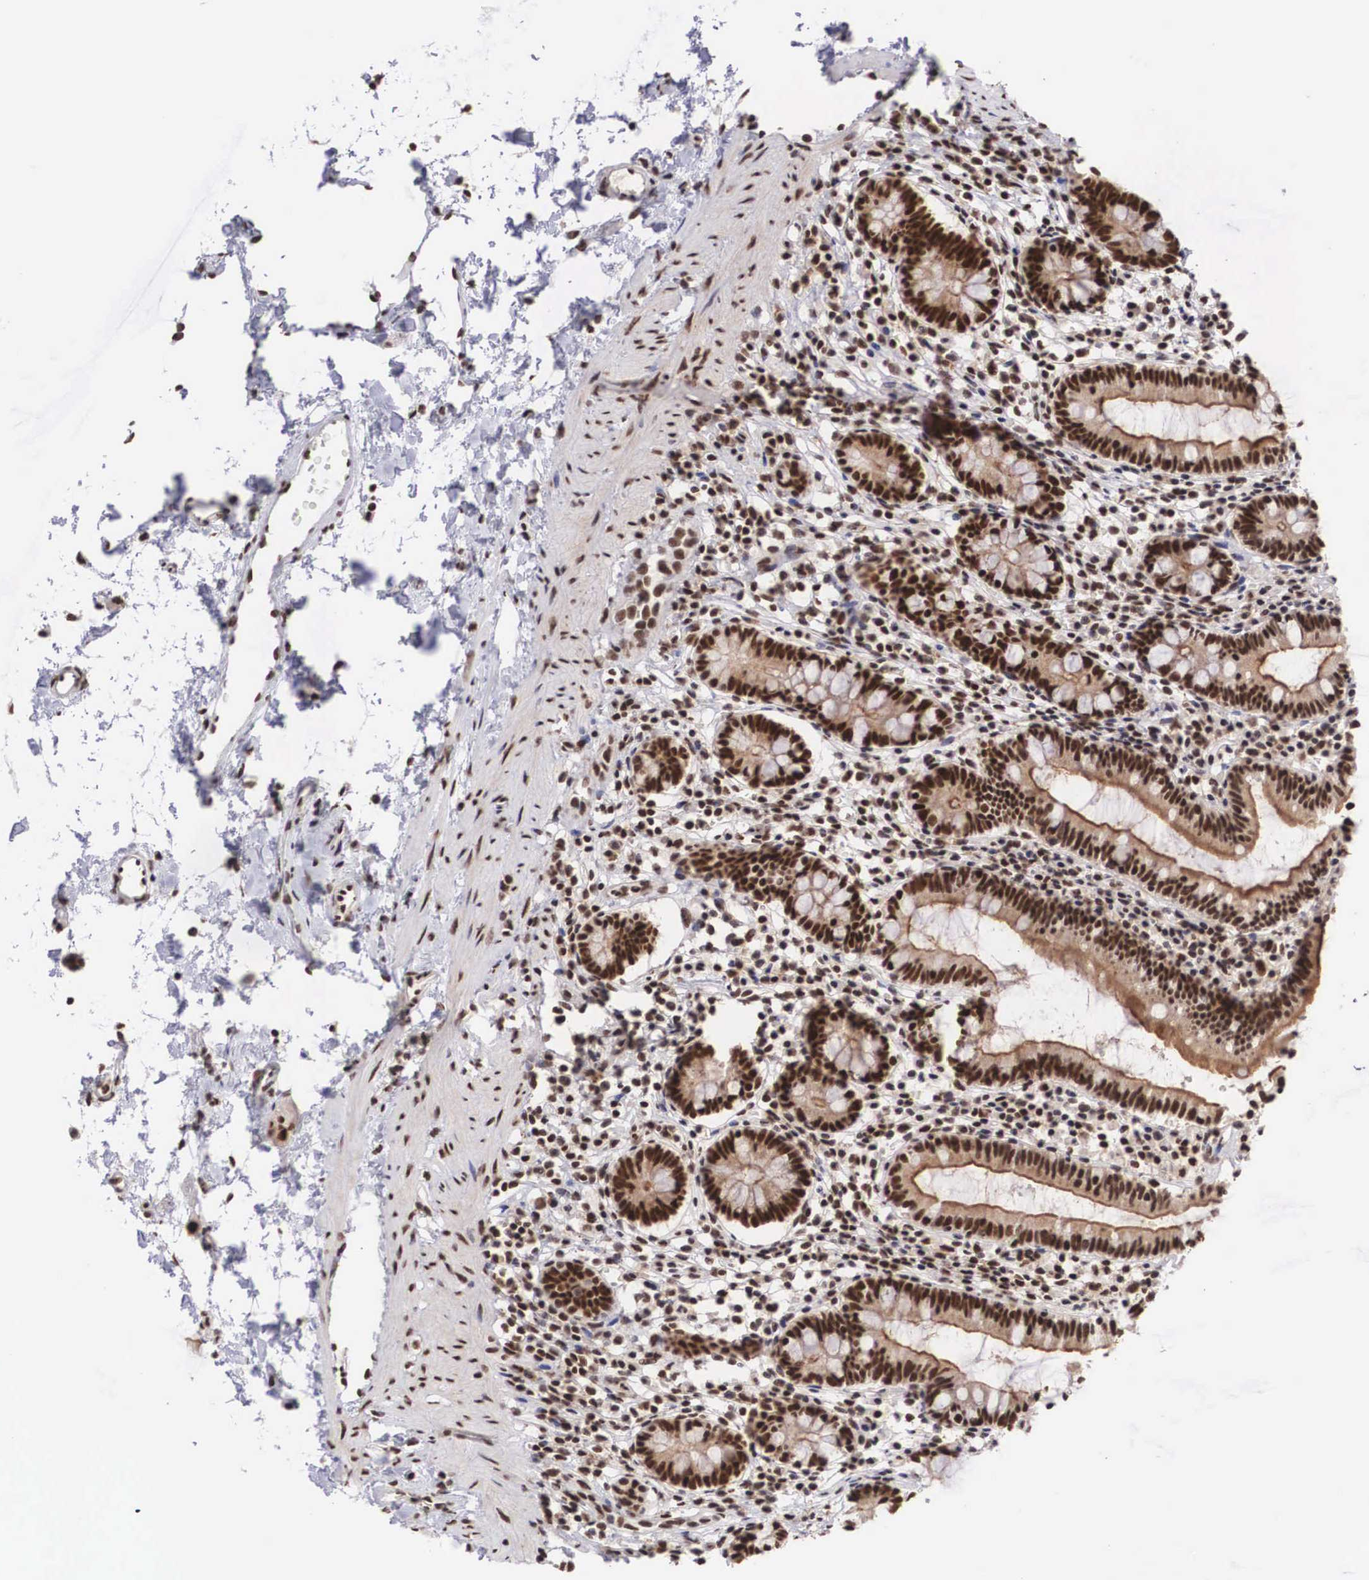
{"staining": {"intensity": "strong", "quantity": ">75%", "location": "nuclear"}, "tissue": "small intestine", "cell_type": "Glandular cells", "image_type": "normal", "snomed": [{"axis": "morphology", "description": "Normal tissue, NOS"}, {"axis": "topography", "description": "Small intestine"}], "caption": "IHC of unremarkable small intestine reveals high levels of strong nuclear expression in about >75% of glandular cells.", "gene": "HTATSF1", "patient": {"sex": "female", "age": 37}}